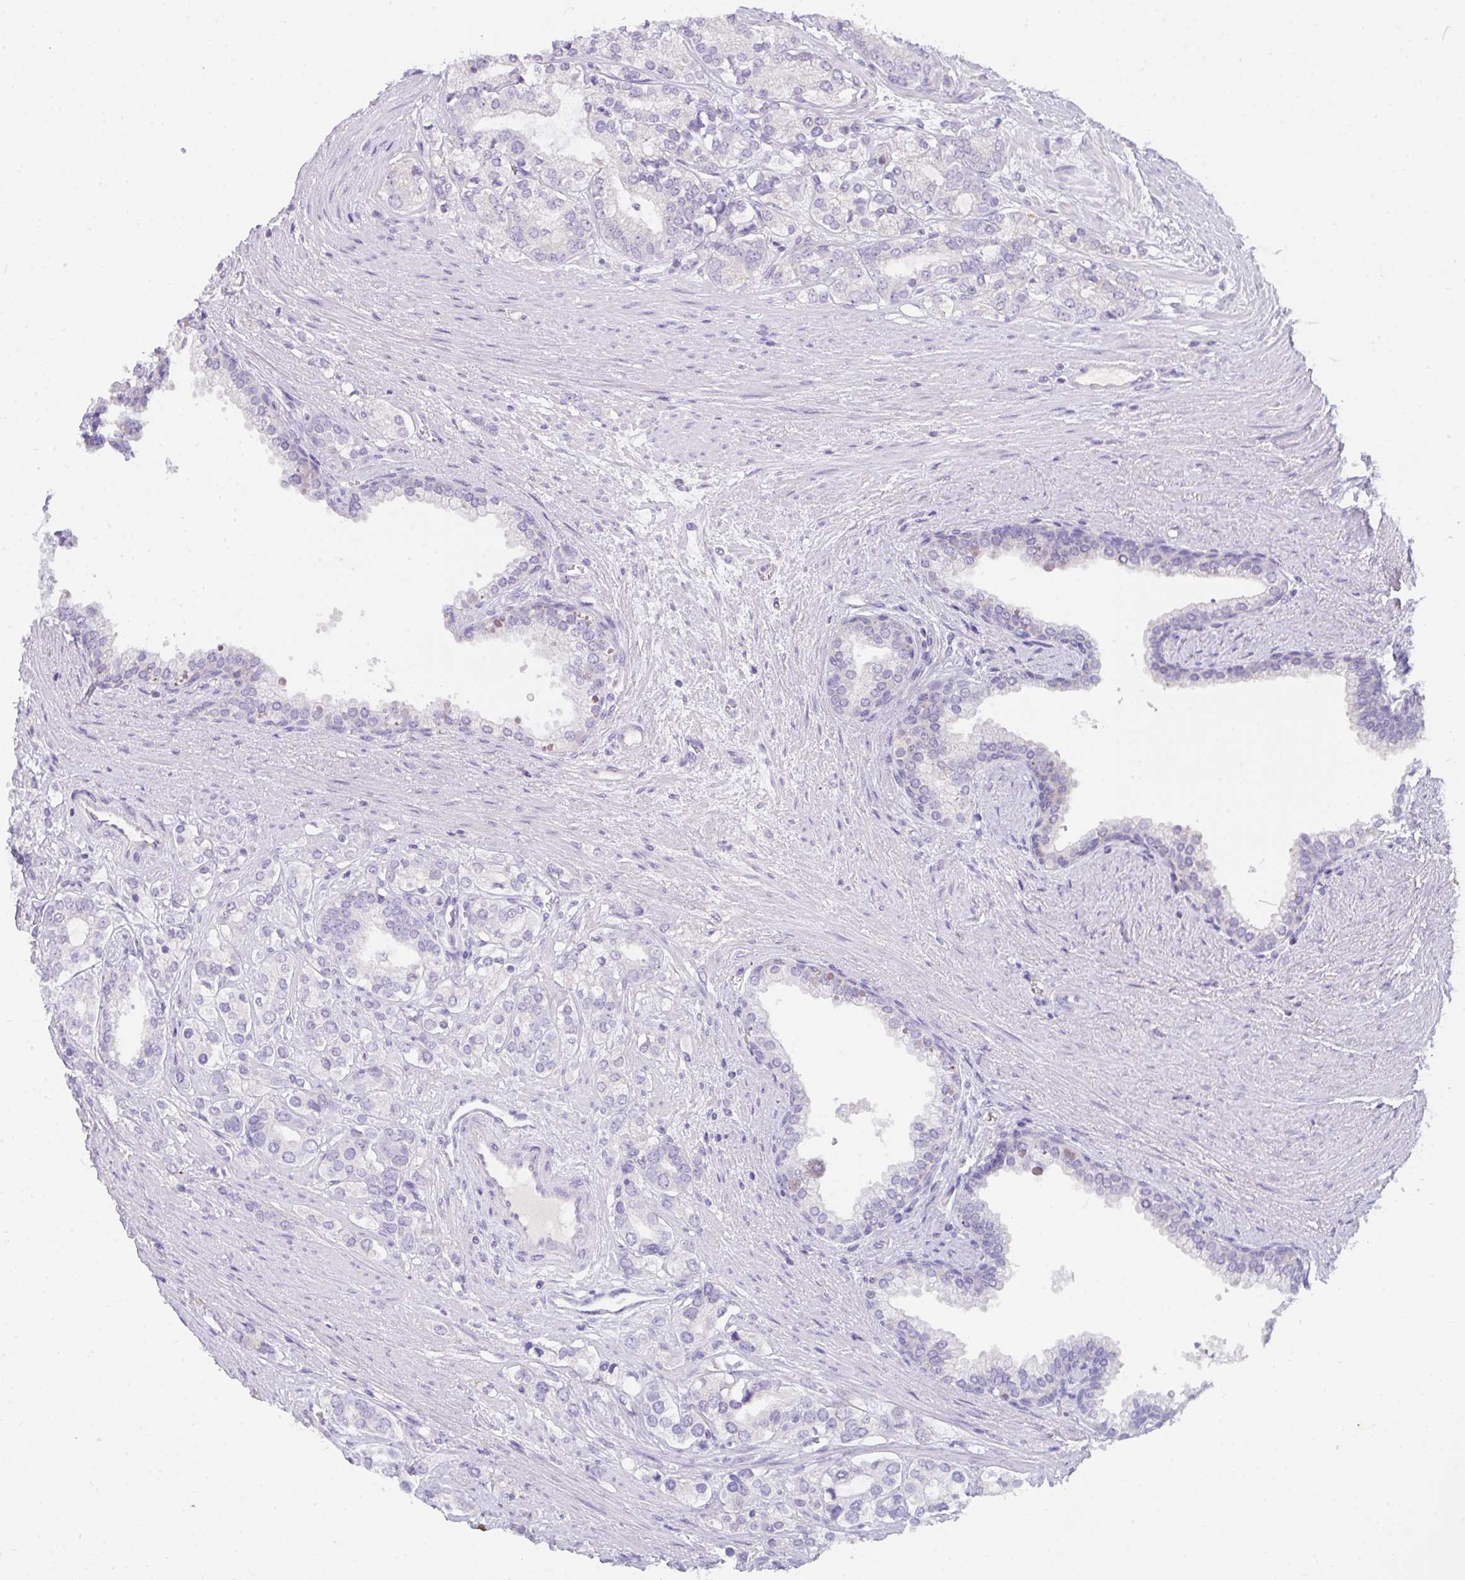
{"staining": {"intensity": "negative", "quantity": "none", "location": "none"}, "tissue": "prostate cancer", "cell_type": "Tumor cells", "image_type": "cancer", "snomed": [{"axis": "morphology", "description": "Adenocarcinoma, High grade"}, {"axis": "topography", "description": "Prostate"}], "caption": "DAB immunohistochemical staining of prostate cancer (adenocarcinoma (high-grade)) exhibits no significant expression in tumor cells.", "gene": "COX7B", "patient": {"sex": "male", "age": 58}}